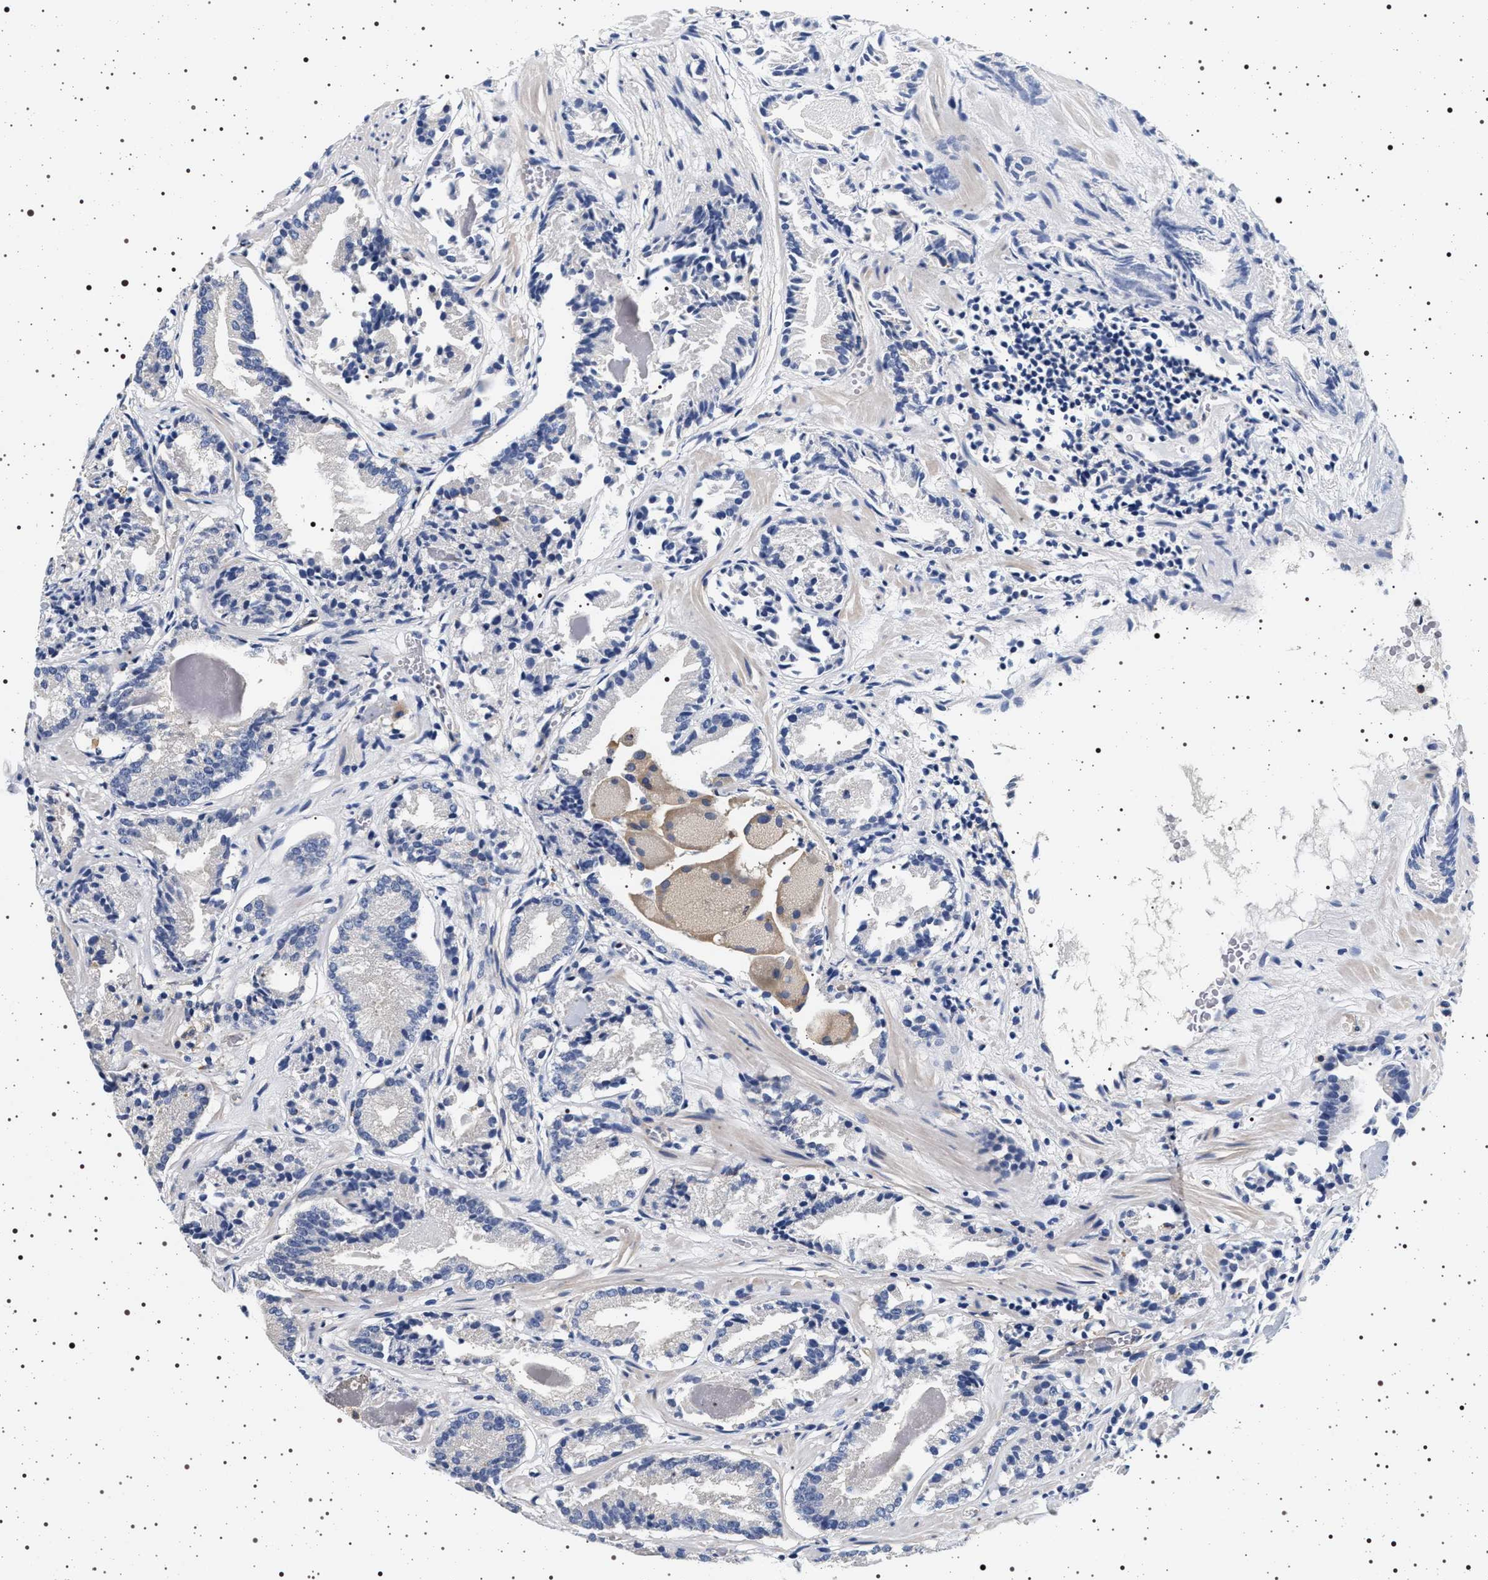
{"staining": {"intensity": "negative", "quantity": "none", "location": "none"}, "tissue": "prostate cancer", "cell_type": "Tumor cells", "image_type": "cancer", "snomed": [{"axis": "morphology", "description": "Adenocarcinoma, Low grade"}, {"axis": "topography", "description": "Prostate"}], "caption": "DAB immunohistochemical staining of human prostate low-grade adenocarcinoma reveals no significant positivity in tumor cells.", "gene": "HSD17B1", "patient": {"sex": "male", "age": 51}}